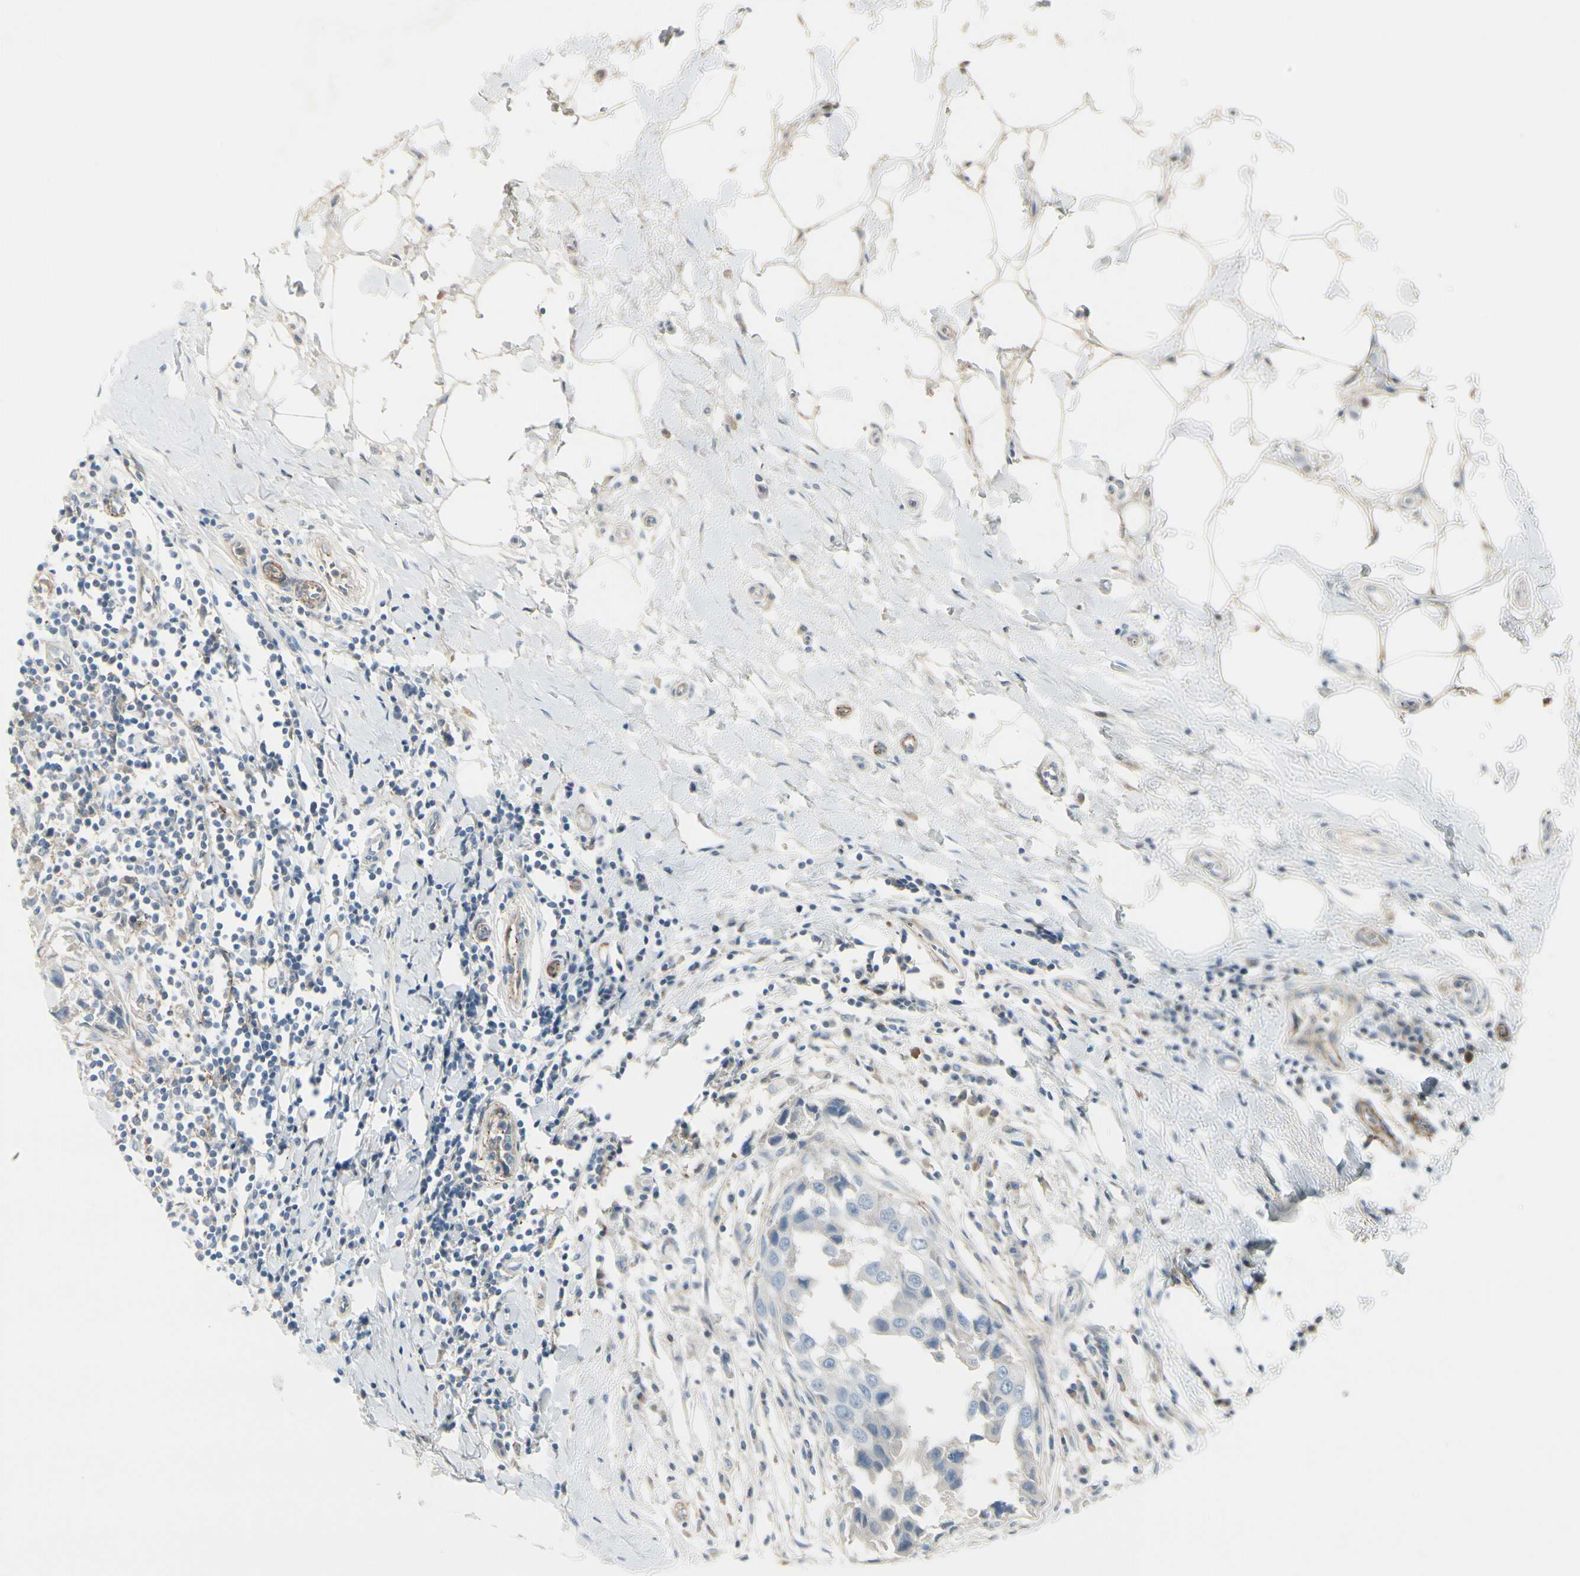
{"staining": {"intensity": "negative", "quantity": "none", "location": "none"}, "tissue": "breast cancer", "cell_type": "Tumor cells", "image_type": "cancer", "snomed": [{"axis": "morphology", "description": "Duct carcinoma"}, {"axis": "topography", "description": "Breast"}], "caption": "Infiltrating ductal carcinoma (breast) stained for a protein using immunohistochemistry (IHC) reveals no positivity tumor cells.", "gene": "CACNA2D1", "patient": {"sex": "female", "age": 27}}